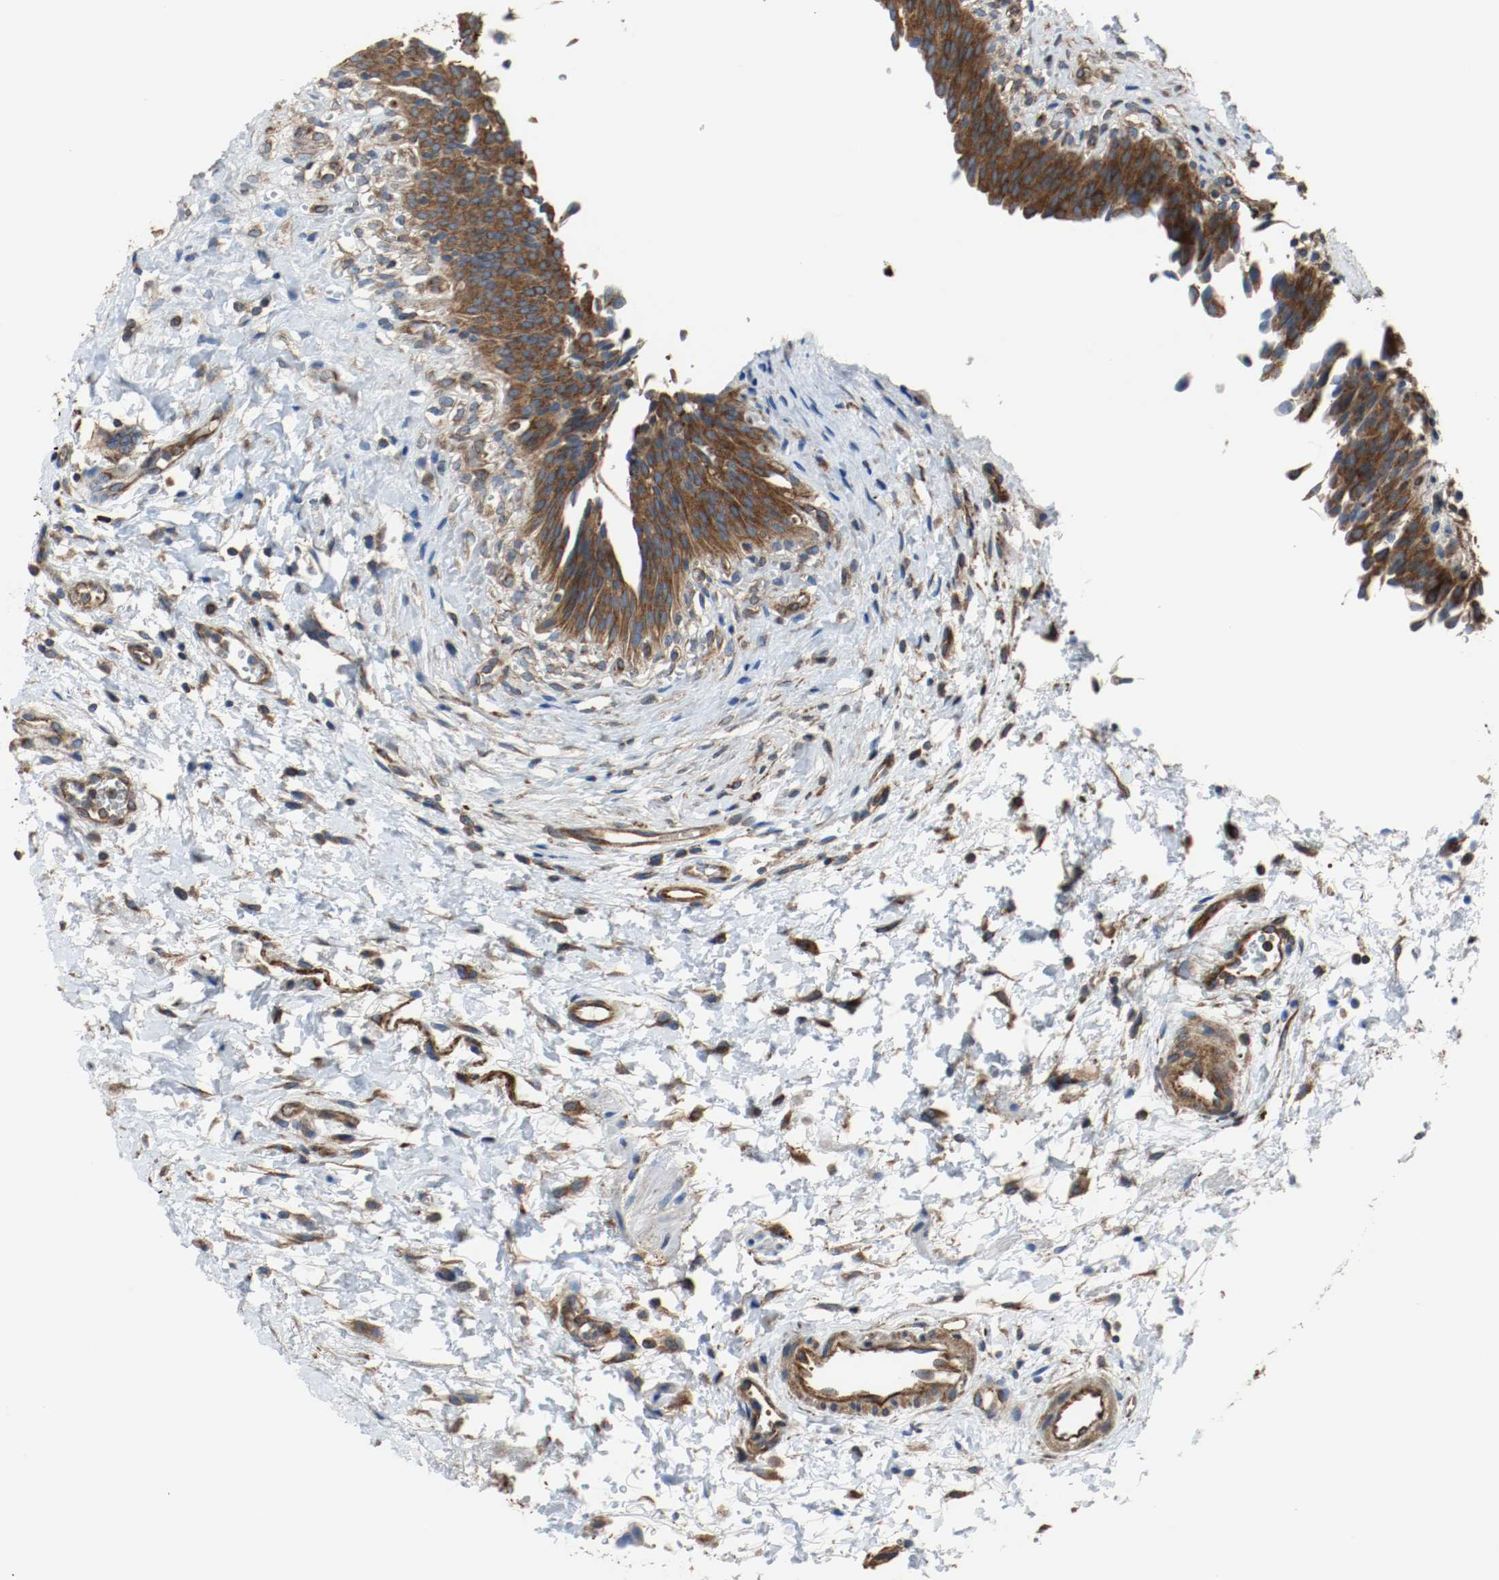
{"staining": {"intensity": "strong", "quantity": ">75%", "location": "cytoplasmic/membranous"}, "tissue": "urinary bladder", "cell_type": "Urothelial cells", "image_type": "normal", "snomed": [{"axis": "morphology", "description": "Normal tissue, NOS"}, {"axis": "morphology", "description": "Dysplasia, NOS"}, {"axis": "topography", "description": "Urinary bladder"}], "caption": "An IHC micrograph of normal tissue is shown. Protein staining in brown highlights strong cytoplasmic/membranous positivity in urinary bladder within urothelial cells.", "gene": "TUBA3D", "patient": {"sex": "male", "age": 35}}